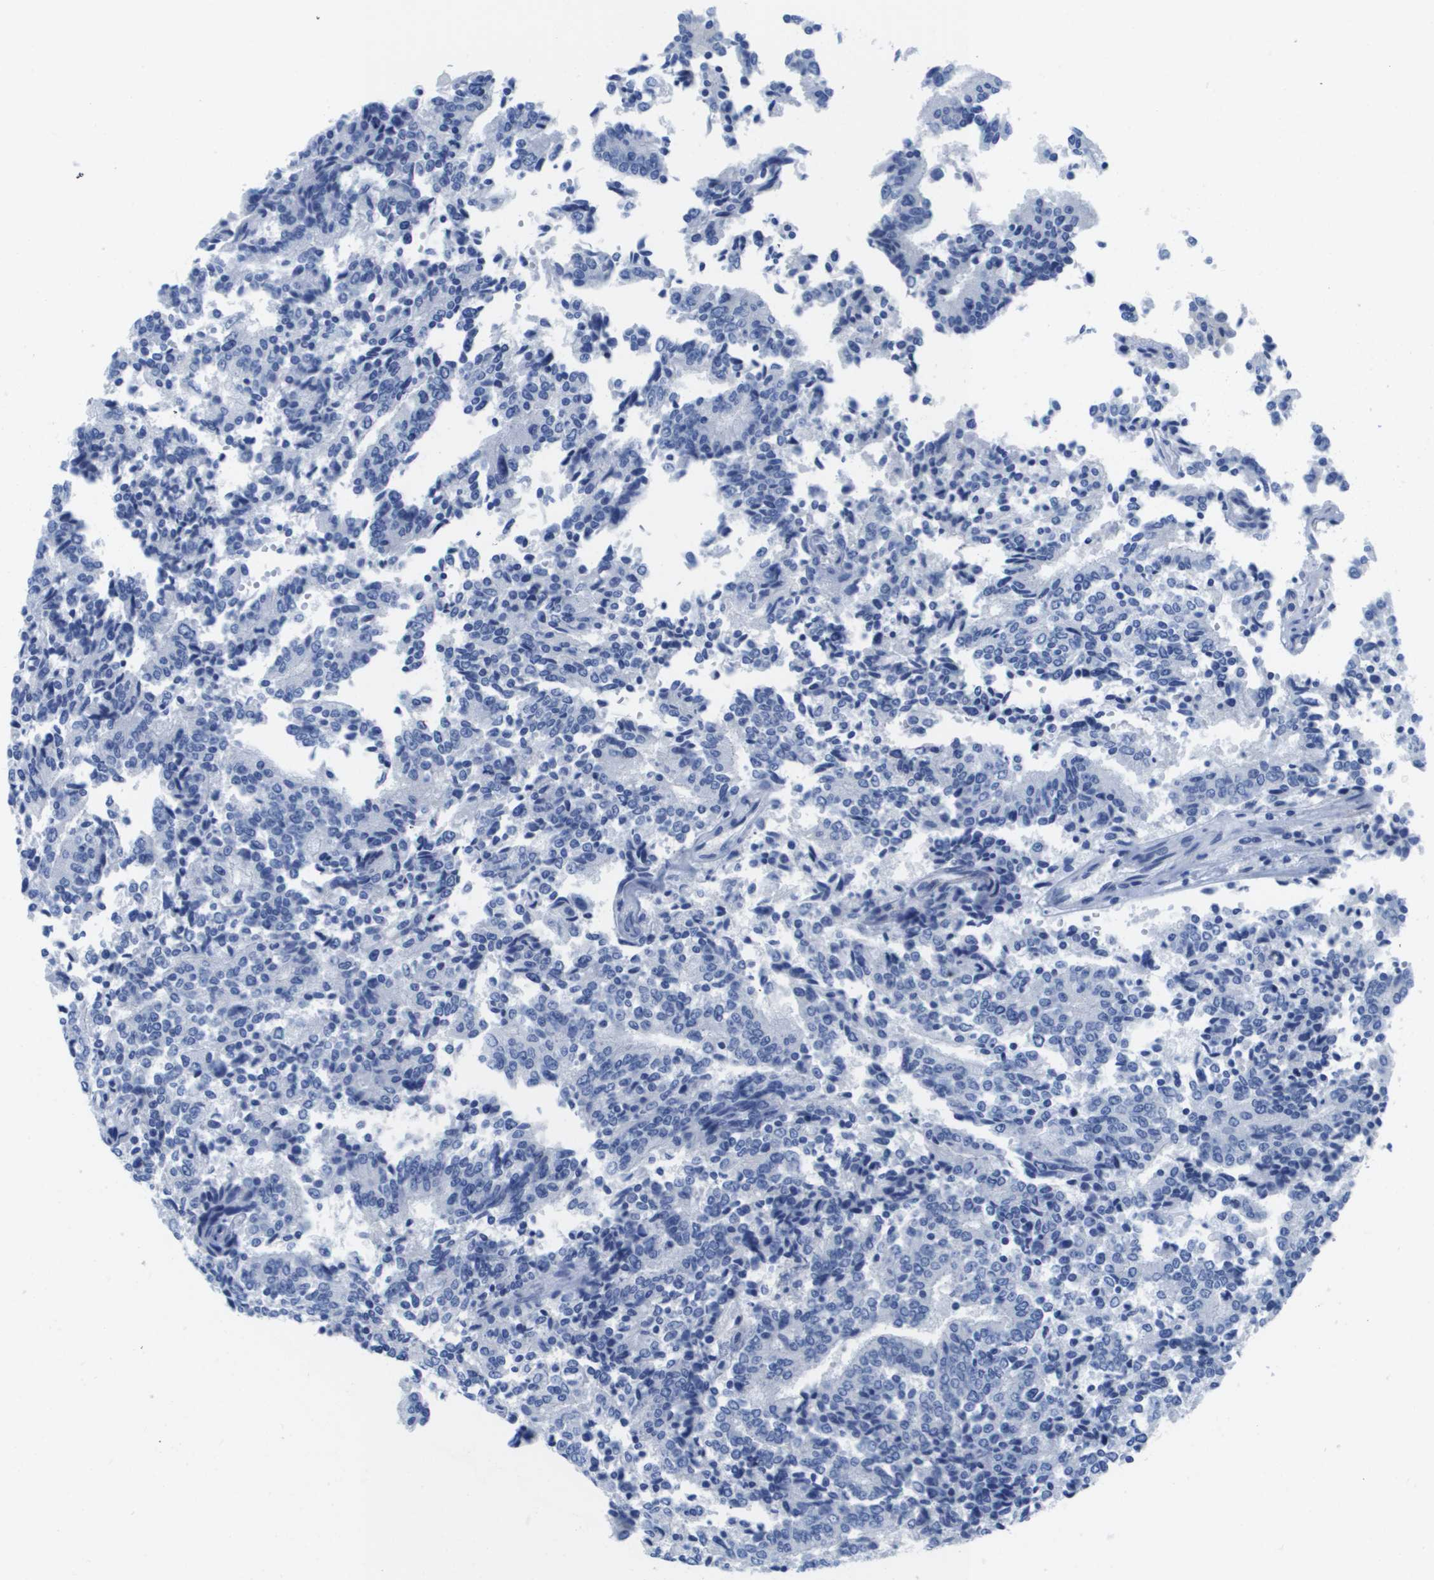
{"staining": {"intensity": "negative", "quantity": "none", "location": "none"}, "tissue": "prostate cancer", "cell_type": "Tumor cells", "image_type": "cancer", "snomed": [{"axis": "morphology", "description": "Normal tissue, NOS"}, {"axis": "morphology", "description": "Adenocarcinoma, High grade"}, {"axis": "topography", "description": "Prostate"}, {"axis": "topography", "description": "Seminal veicle"}], "caption": "Human high-grade adenocarcinoma (prostate) stained for a protein using immunohistochemistry (IHC) shows no staining in tumor cells.", "gene": "MS4A1", "patient": {"sex": "male", "age": 55}}